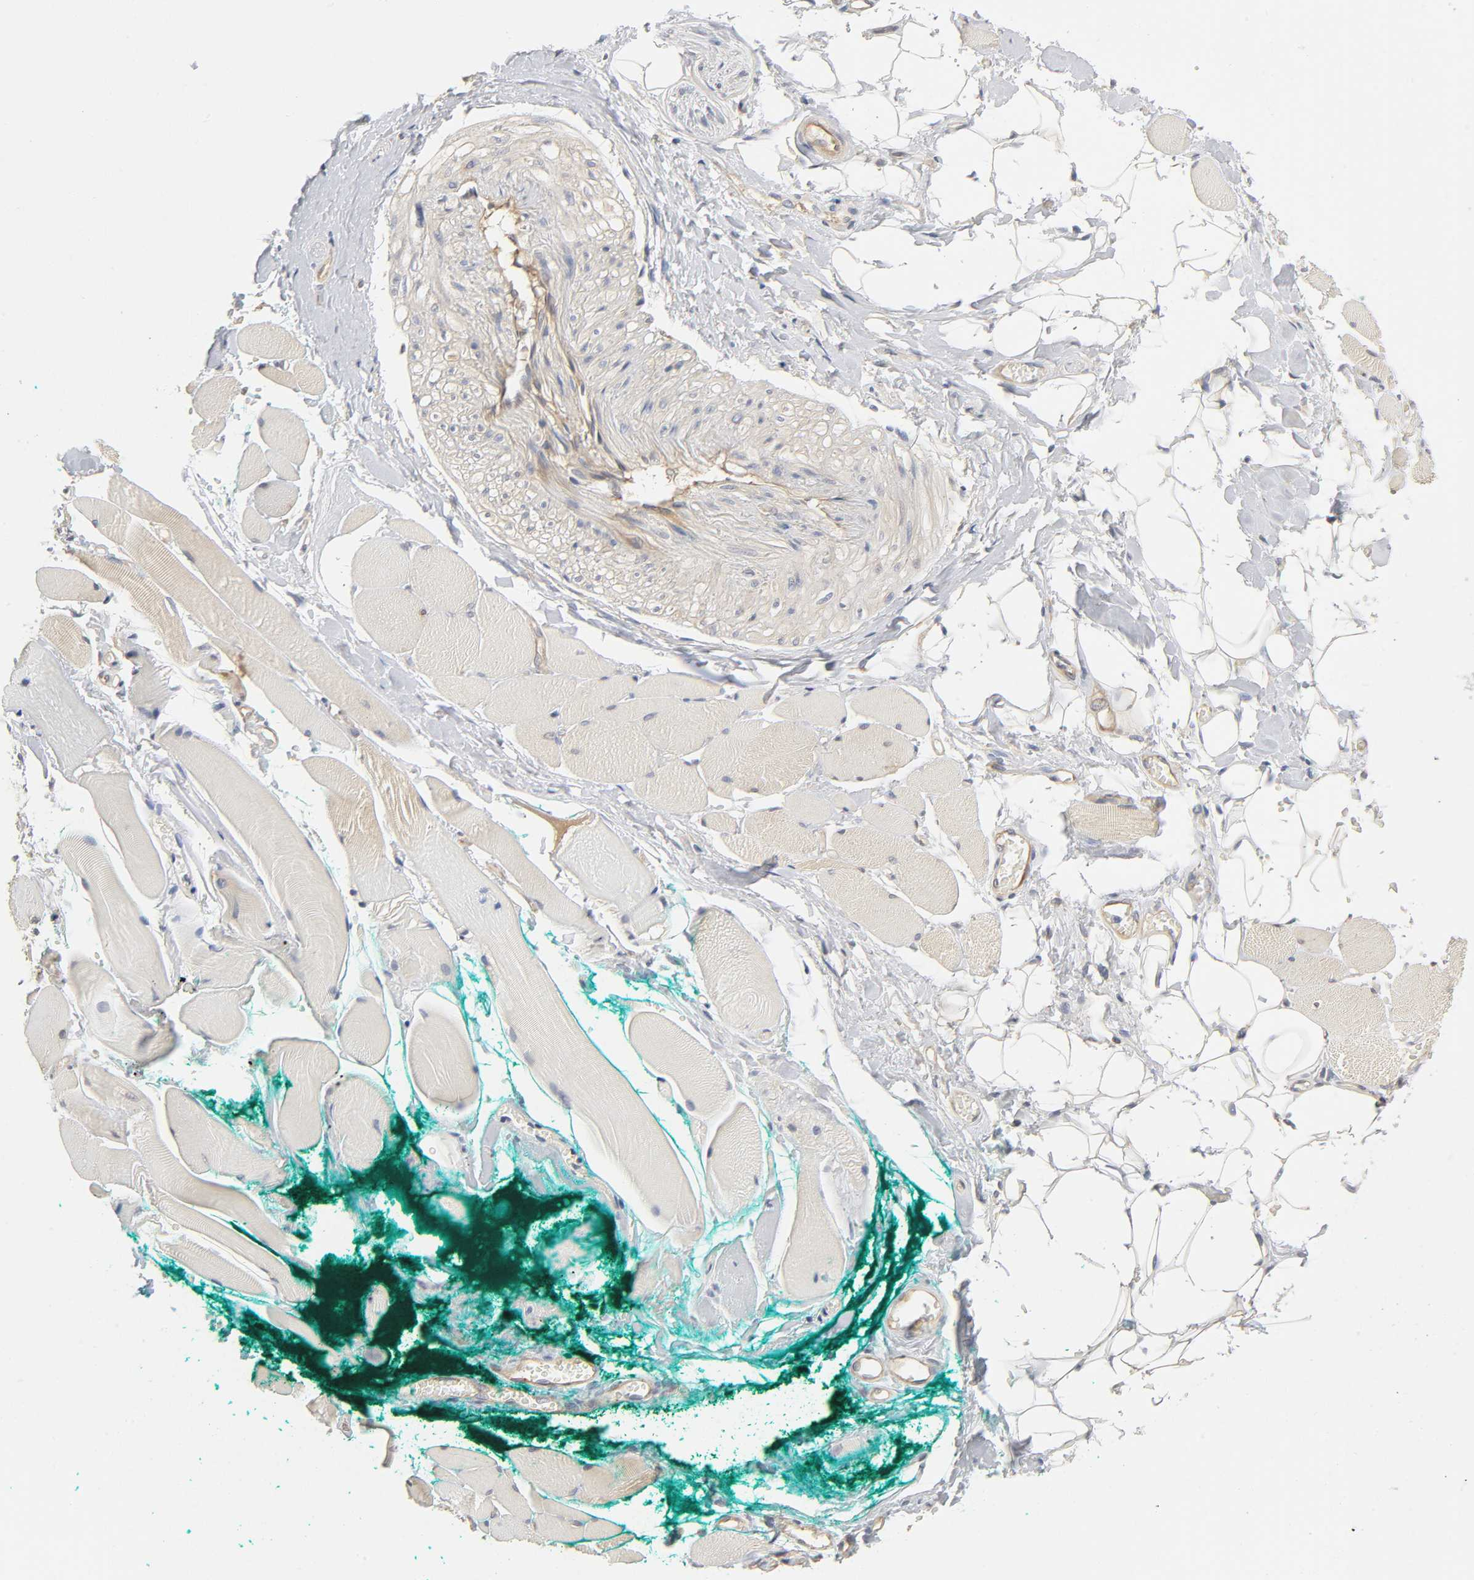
{"staining": {"intensity": "negative", "quantity": "none", "location": "none"}, "tissue": "skeletal muscle", "cell_type": "Myocytes", "image_type": "normal", "snomed": [{"axis": "morphology", "description": "Normal tissue, NOS"}, {"axis": "topography", "description": "Skeletal muscle"}, {"axis": "topography", "description": "Peripheral nerve tissue"}], "caption": "Immunohistochemistry (IHC) histopathology image of normal human skeletal muscle stained for a protein (brown), which reveals no expression in myocytes.", "gene": "IQCJ", "patient": {"sex": "female", "age": 84}}